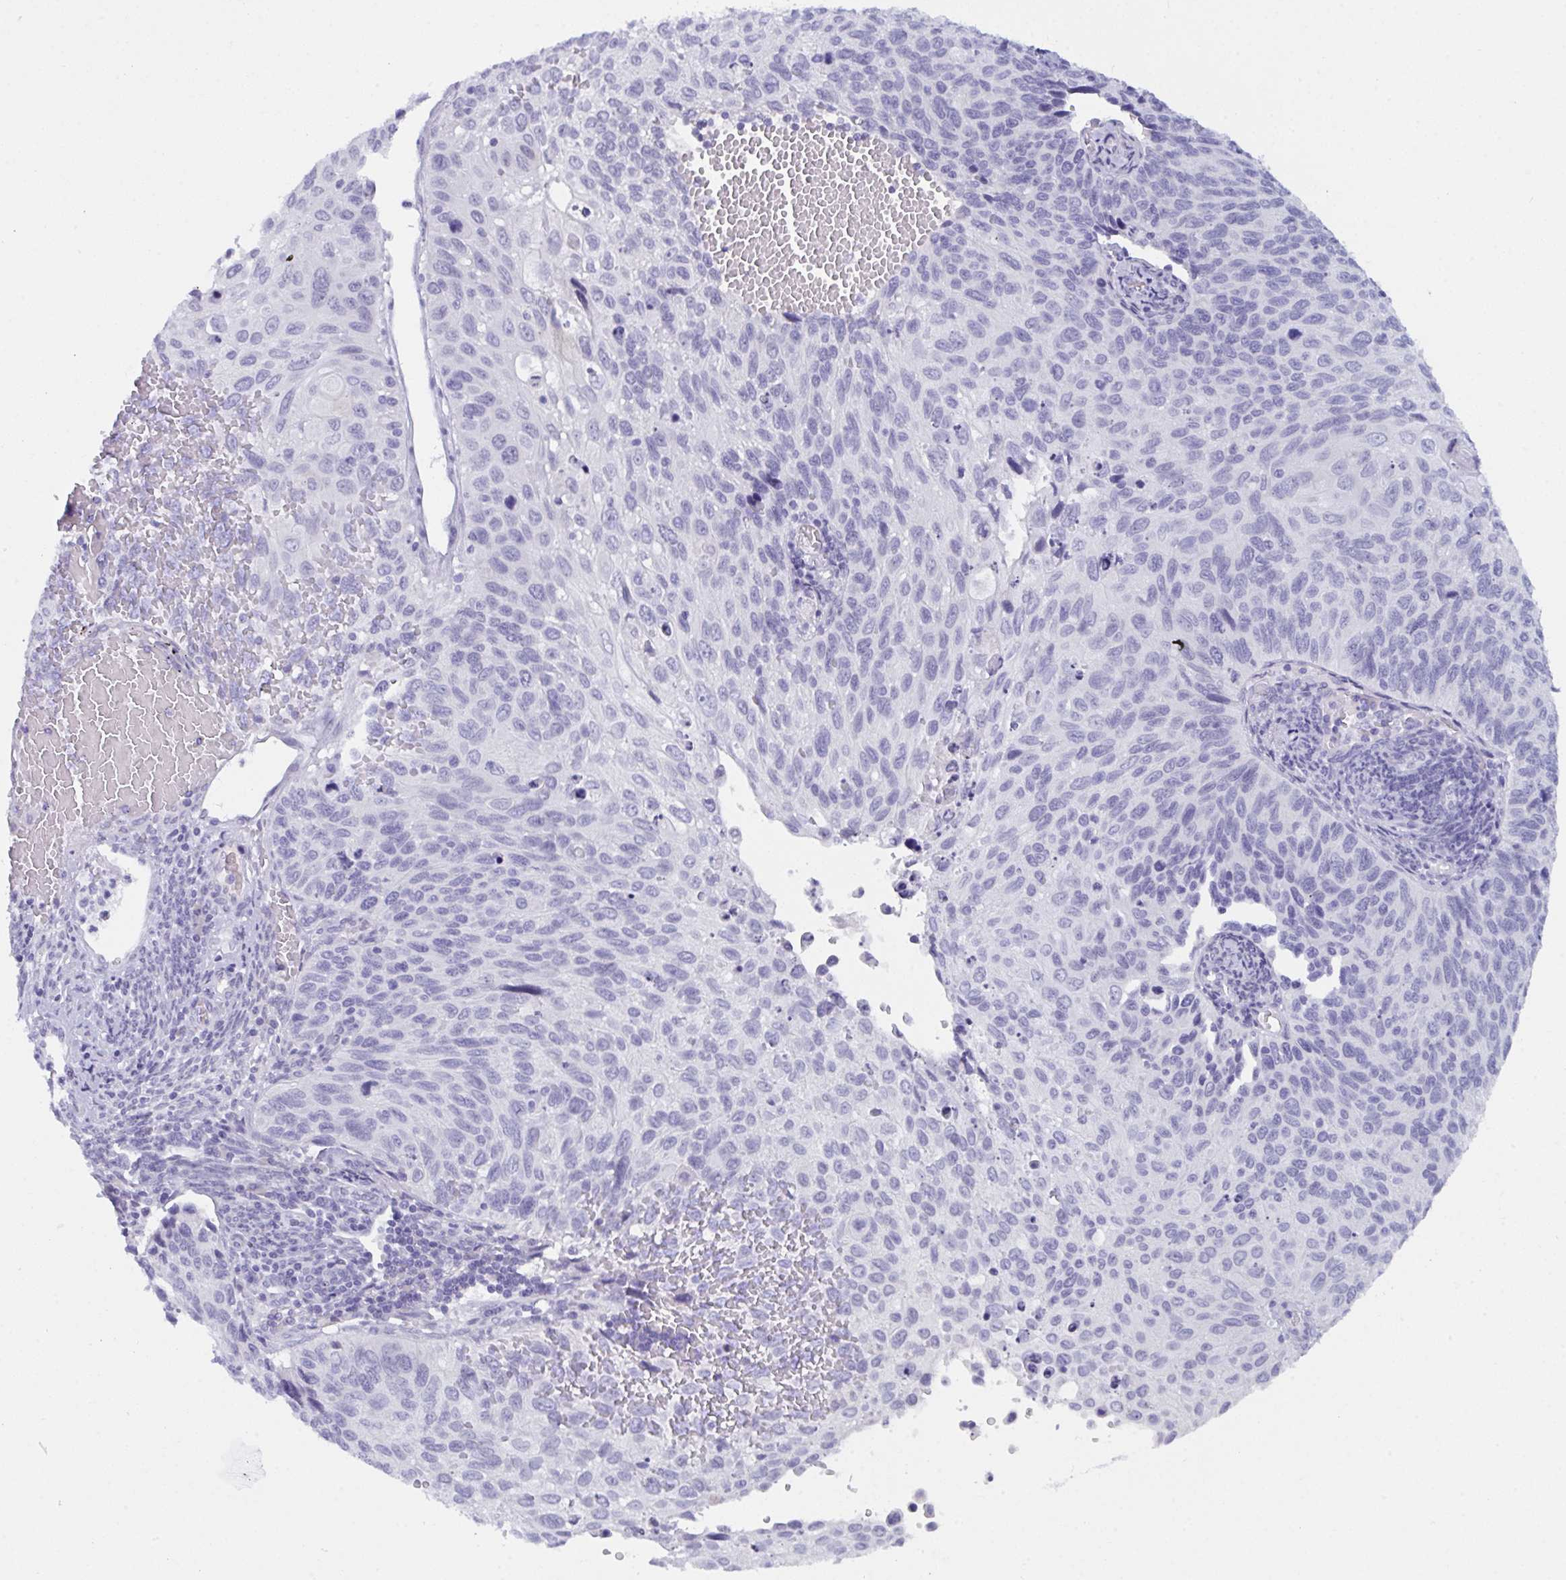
{"staining": {"intensity": "negative", "quantity": "none", "location": "none"}, "tissue": "cervical cancer", "cell_type": "Tumor cells", "image_type": "cancer", "snomed": [{"axis": "morphology", "description": "Squamous cell carcinoma, NOS"}, {"axis": "topography", "description": "Cervix"}], "caption": "Immunohistochemical staining of cervical cancer reveals no significant expression in tumor cells.", "gene": "PRDM9", "patient": {"sex": "female", "age": 70}}